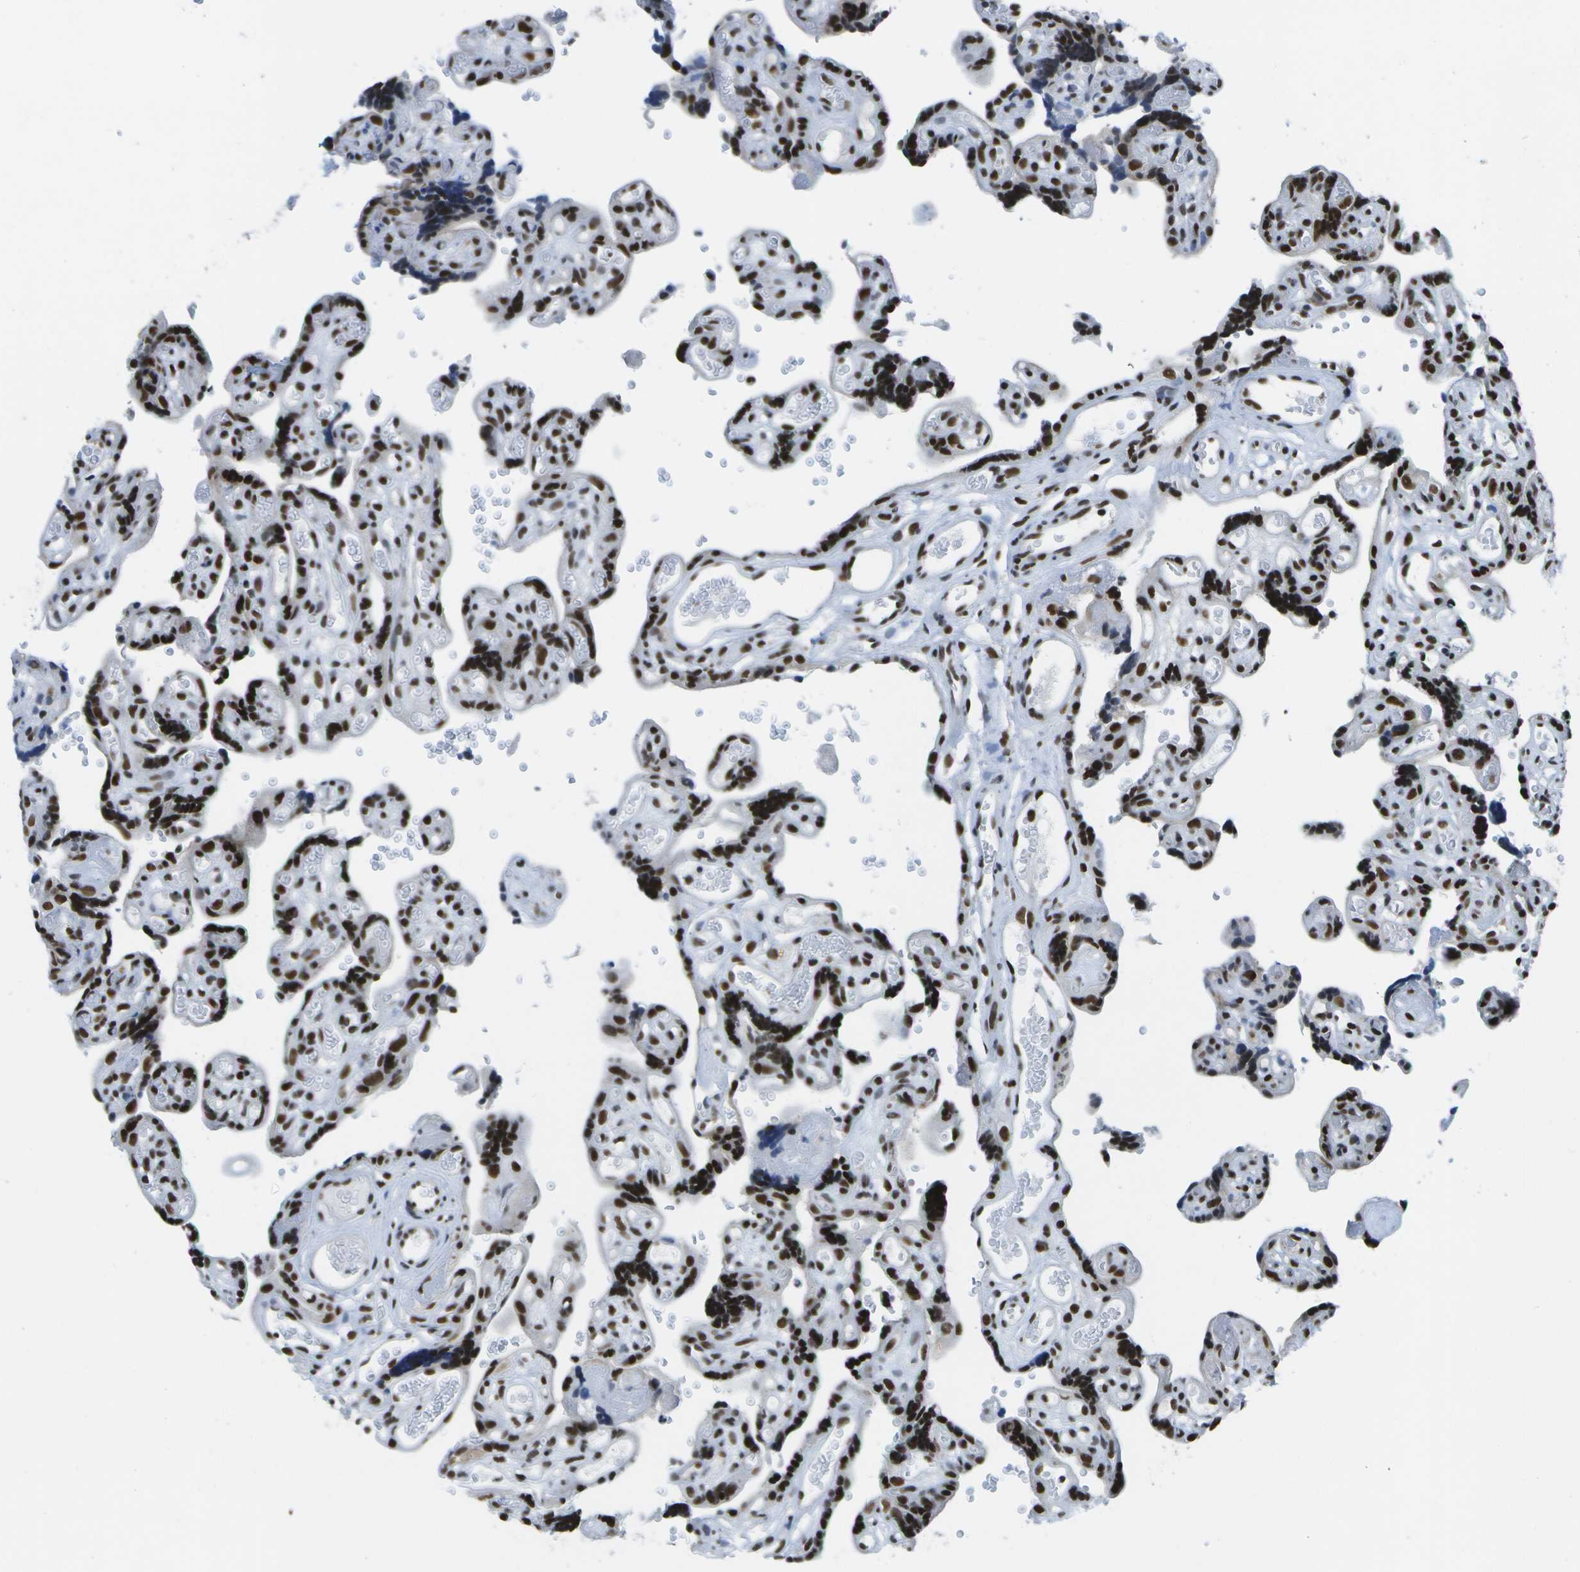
{"staining": {"intensity": "strong", "quantity": ">75%", "location": "nuclear"}, "tissue": "placenta", "cell_type": "Decidual cells", "image_type": "normal", "snomed": [{"axis": "morphology", "description": "Normal tissue, NOS"}, {"axis": "topography", "description": "Placenta"}], "caption": "Decidual cells exhibit high levels of strong nuclear staining in about >75% of cells in normal placenta.", "gene": "NSRP1", "patient": {"sex": "female", "age": 30}}